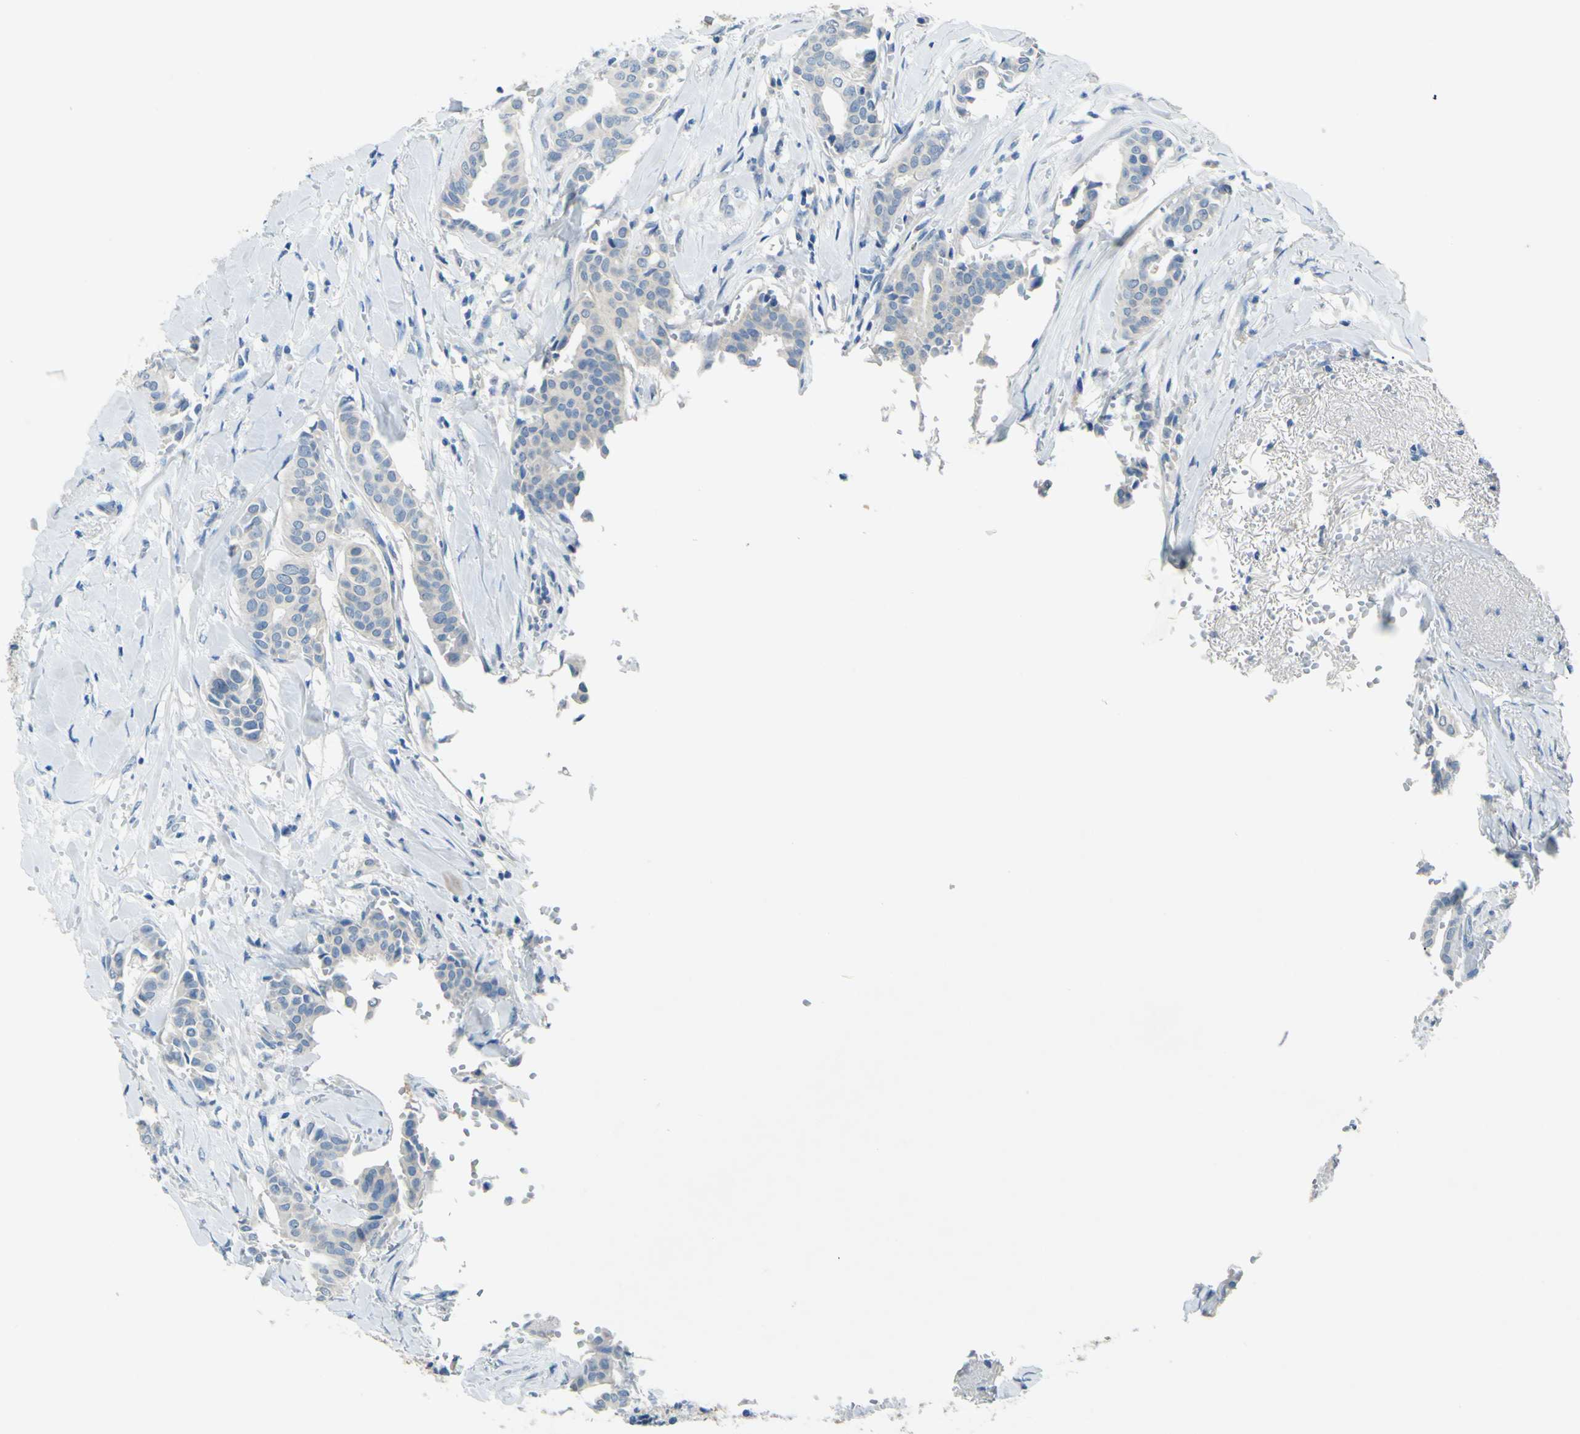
{"staining": {"intensity": "negative", "quantity": "none", "location": "none"}, "tissue": "head and neck cancer", "cell_type": "Tumor cells", "image_type": "cancer", "snomed": [{"axis": "morphology", "description": "Adenocarcinoma, NOS"}, {"axis": "topography", "description": "Salivary gland"}, {"axis": "topography", "description": "Head-Neck"}], "caption": "Tumor cells are negative for protein expression in human head and neck cancer. Nuclei are stained in blue.", "gene": "CDH10", "patient": {"sex": "female", "age": 59}}